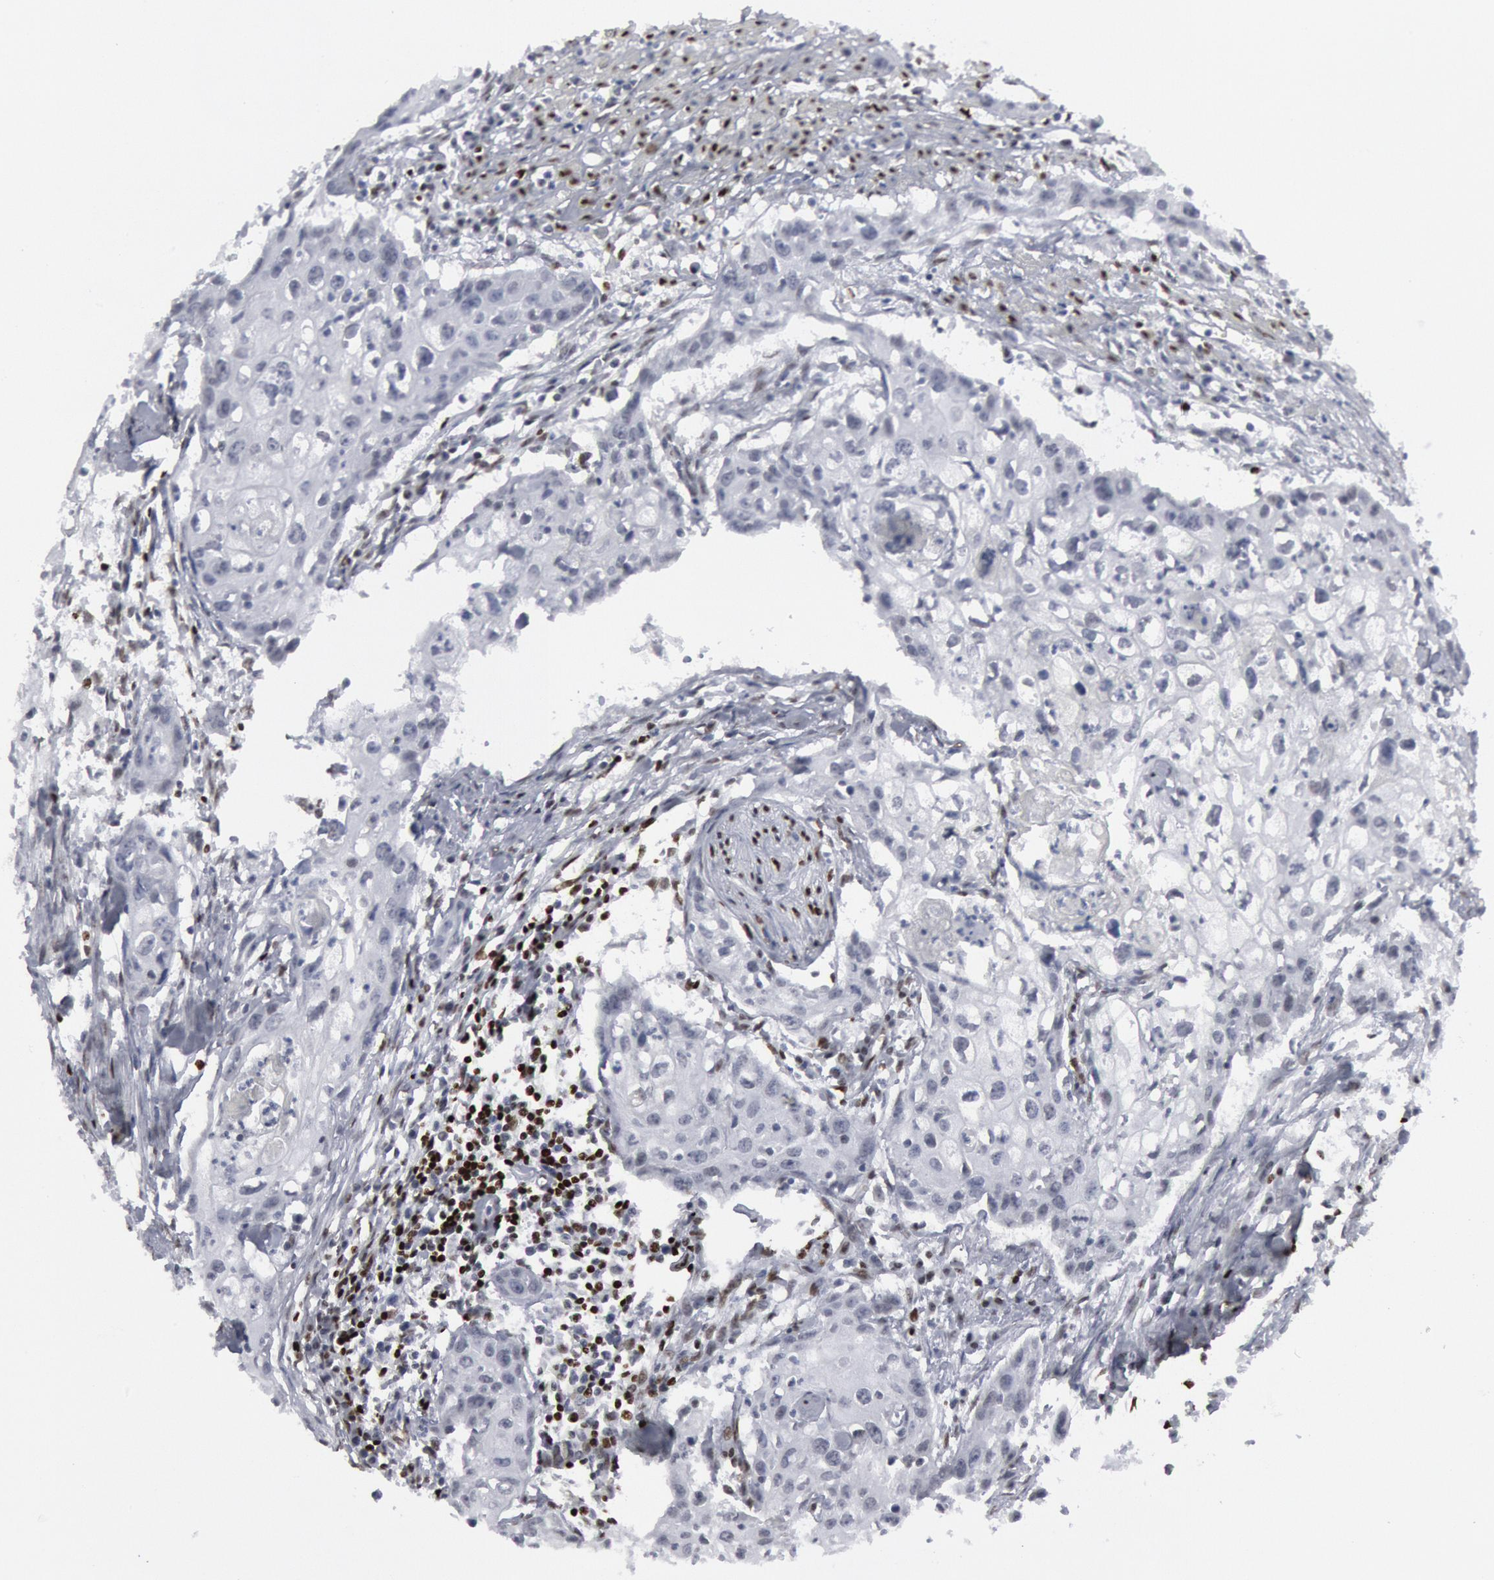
{"staining": {"intensity": "negative", "quantity": "none", "location": "none"}, "tissue": "urothelial cancer", "cell_type": "Tumor cells", "image_type": "cancer", "snomed": [{"axis": "morphology", "description": "Urothelial carcinoma, High grade"}, {"axis": "topography", "description": "Urinary bladder"}], "caption": "Immunohistochemistry histopathology image of neoplastic tissue: high-grade urothelial carcinoma stained with DAB (3,3'-diaminobenzidine) exhibits no significant protein staining in tumor cells.", "gene": "MECP2", "patient": {"sex": "male", "age": 54}}